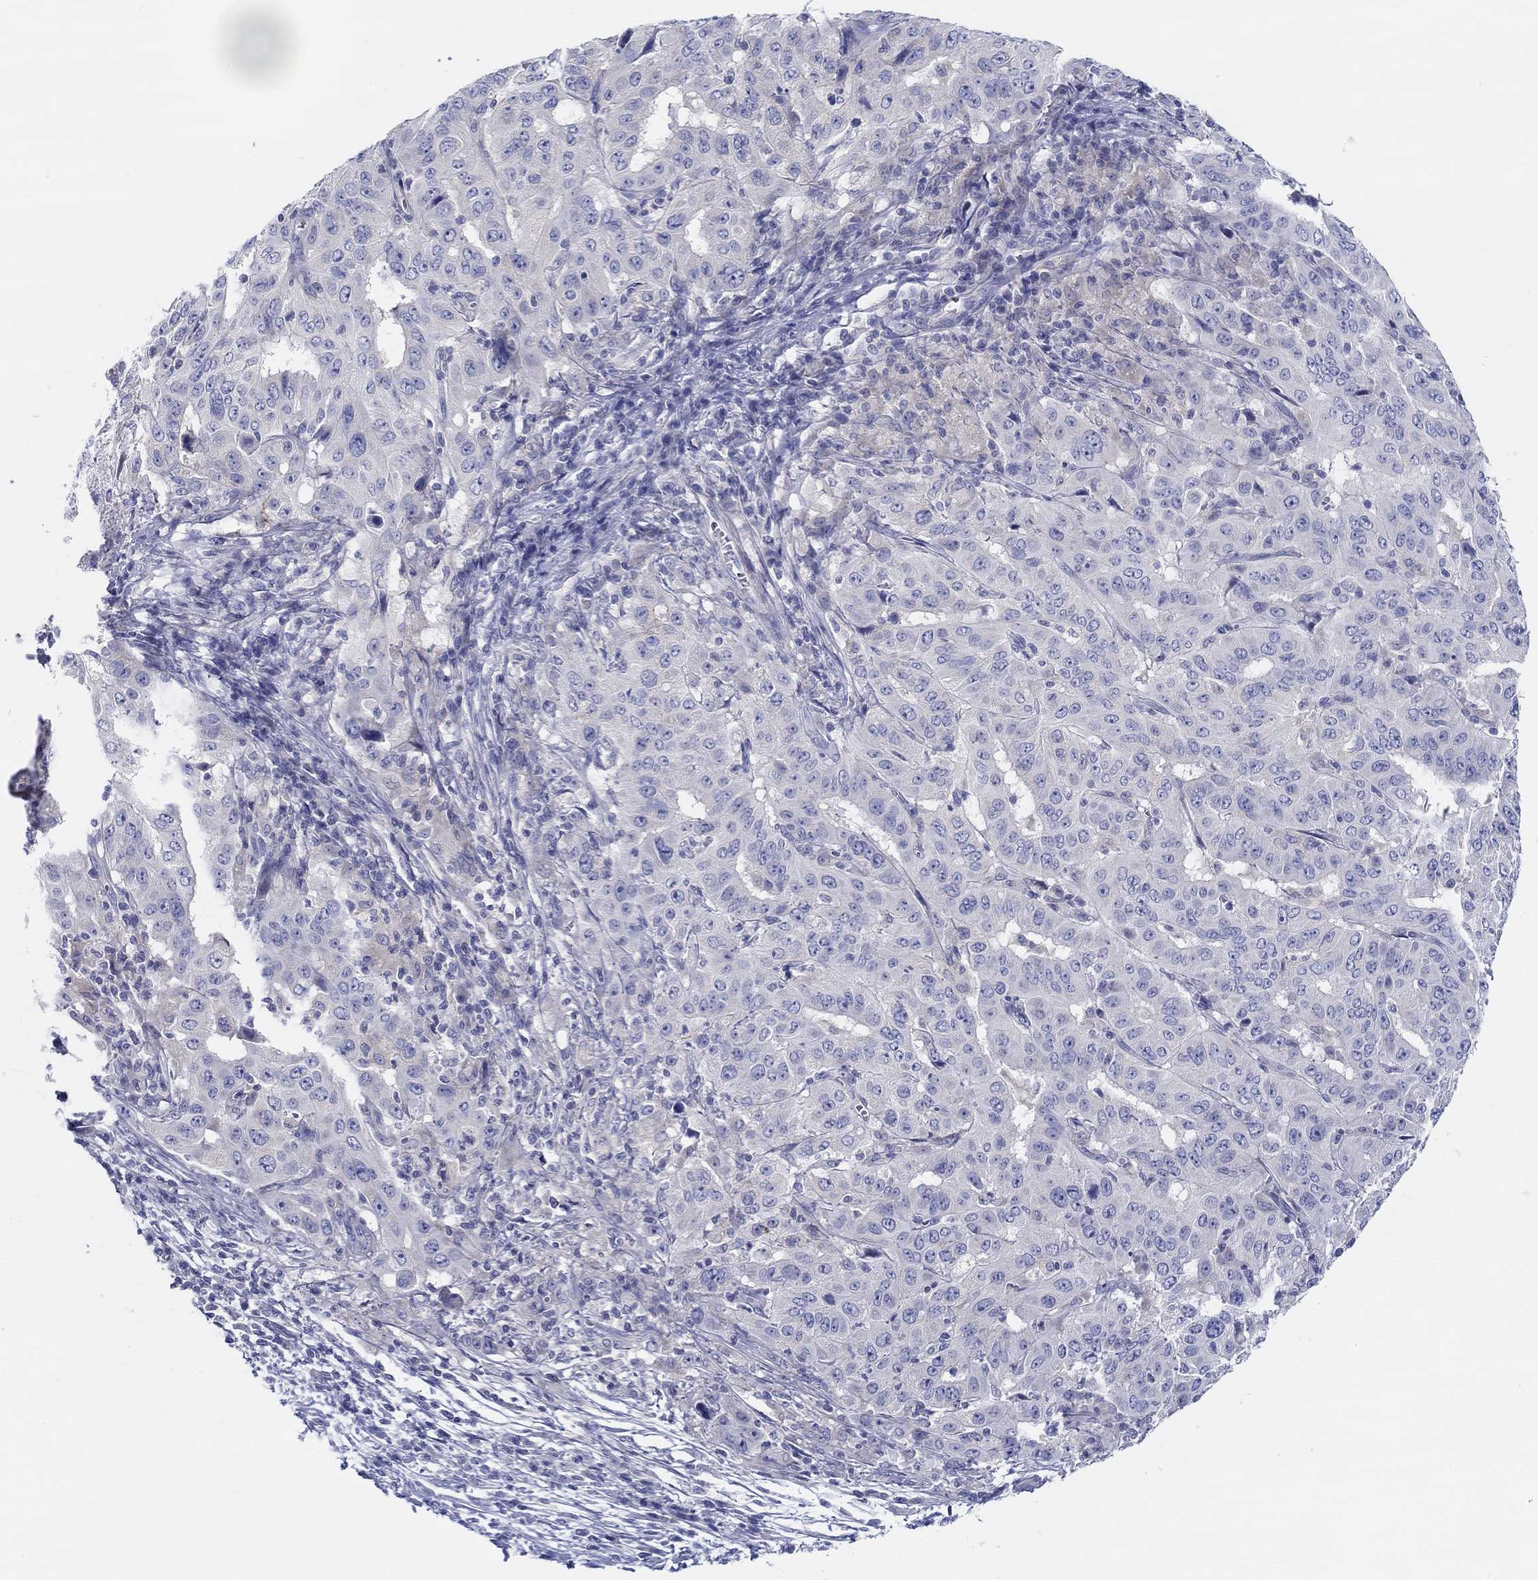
{"staining": {"intensity": "negative", "quantity": "none", "location": "none"}, "tissue": "pancreatic cancer", "cell_type": "Tumor cells", "image_type": "cancer", "snomed": [{"axis": "morphology", "description": "Adenocarcinoma, NOS"}, {"axis": "topography", "description": "Pancreas"}], "caption": "The immunohistochemistry photomicrograph has no significant positivity in tumor cells of pancreatic cancer tissue.", "gene": "HAPLN4", "patient": {"sex": "male", "age": 63}}